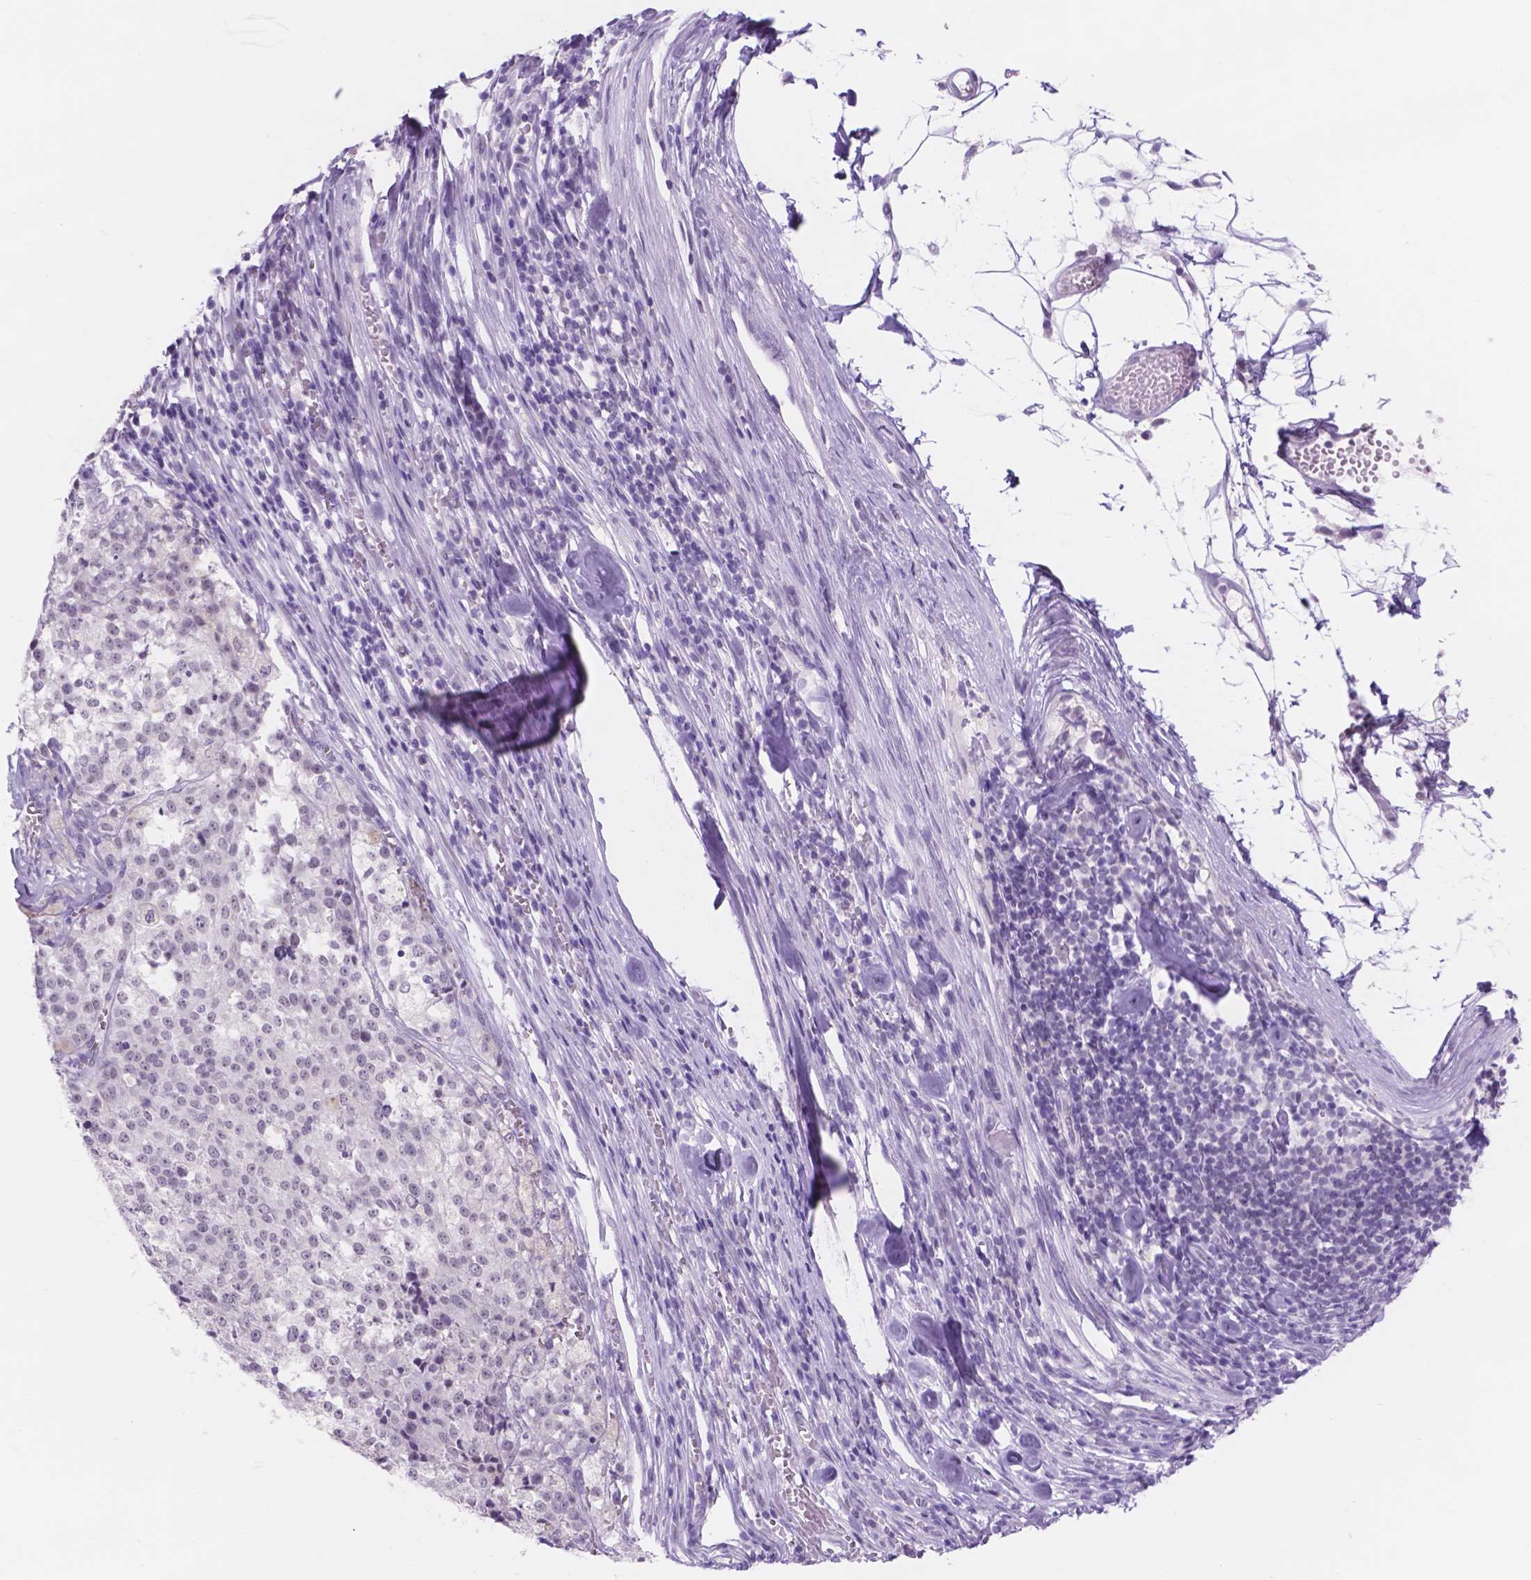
{"staining": {"intensity": "negative", "quantity": "none", "location": "none"}, "tissue": "melanoma", "cell_type": "Tumor cells", "image_type": "cancer", "snomed": [{"axis": "morphology", "description": "Malignant melanoma, Metastatic site"}, {"axis": "topography", "description": "Lymph node"}], "caption": "Tumor cells are negative for protein expression in human melanoma.", "gene": "DCC", "patient": {"sex": "female", "age": 64}}